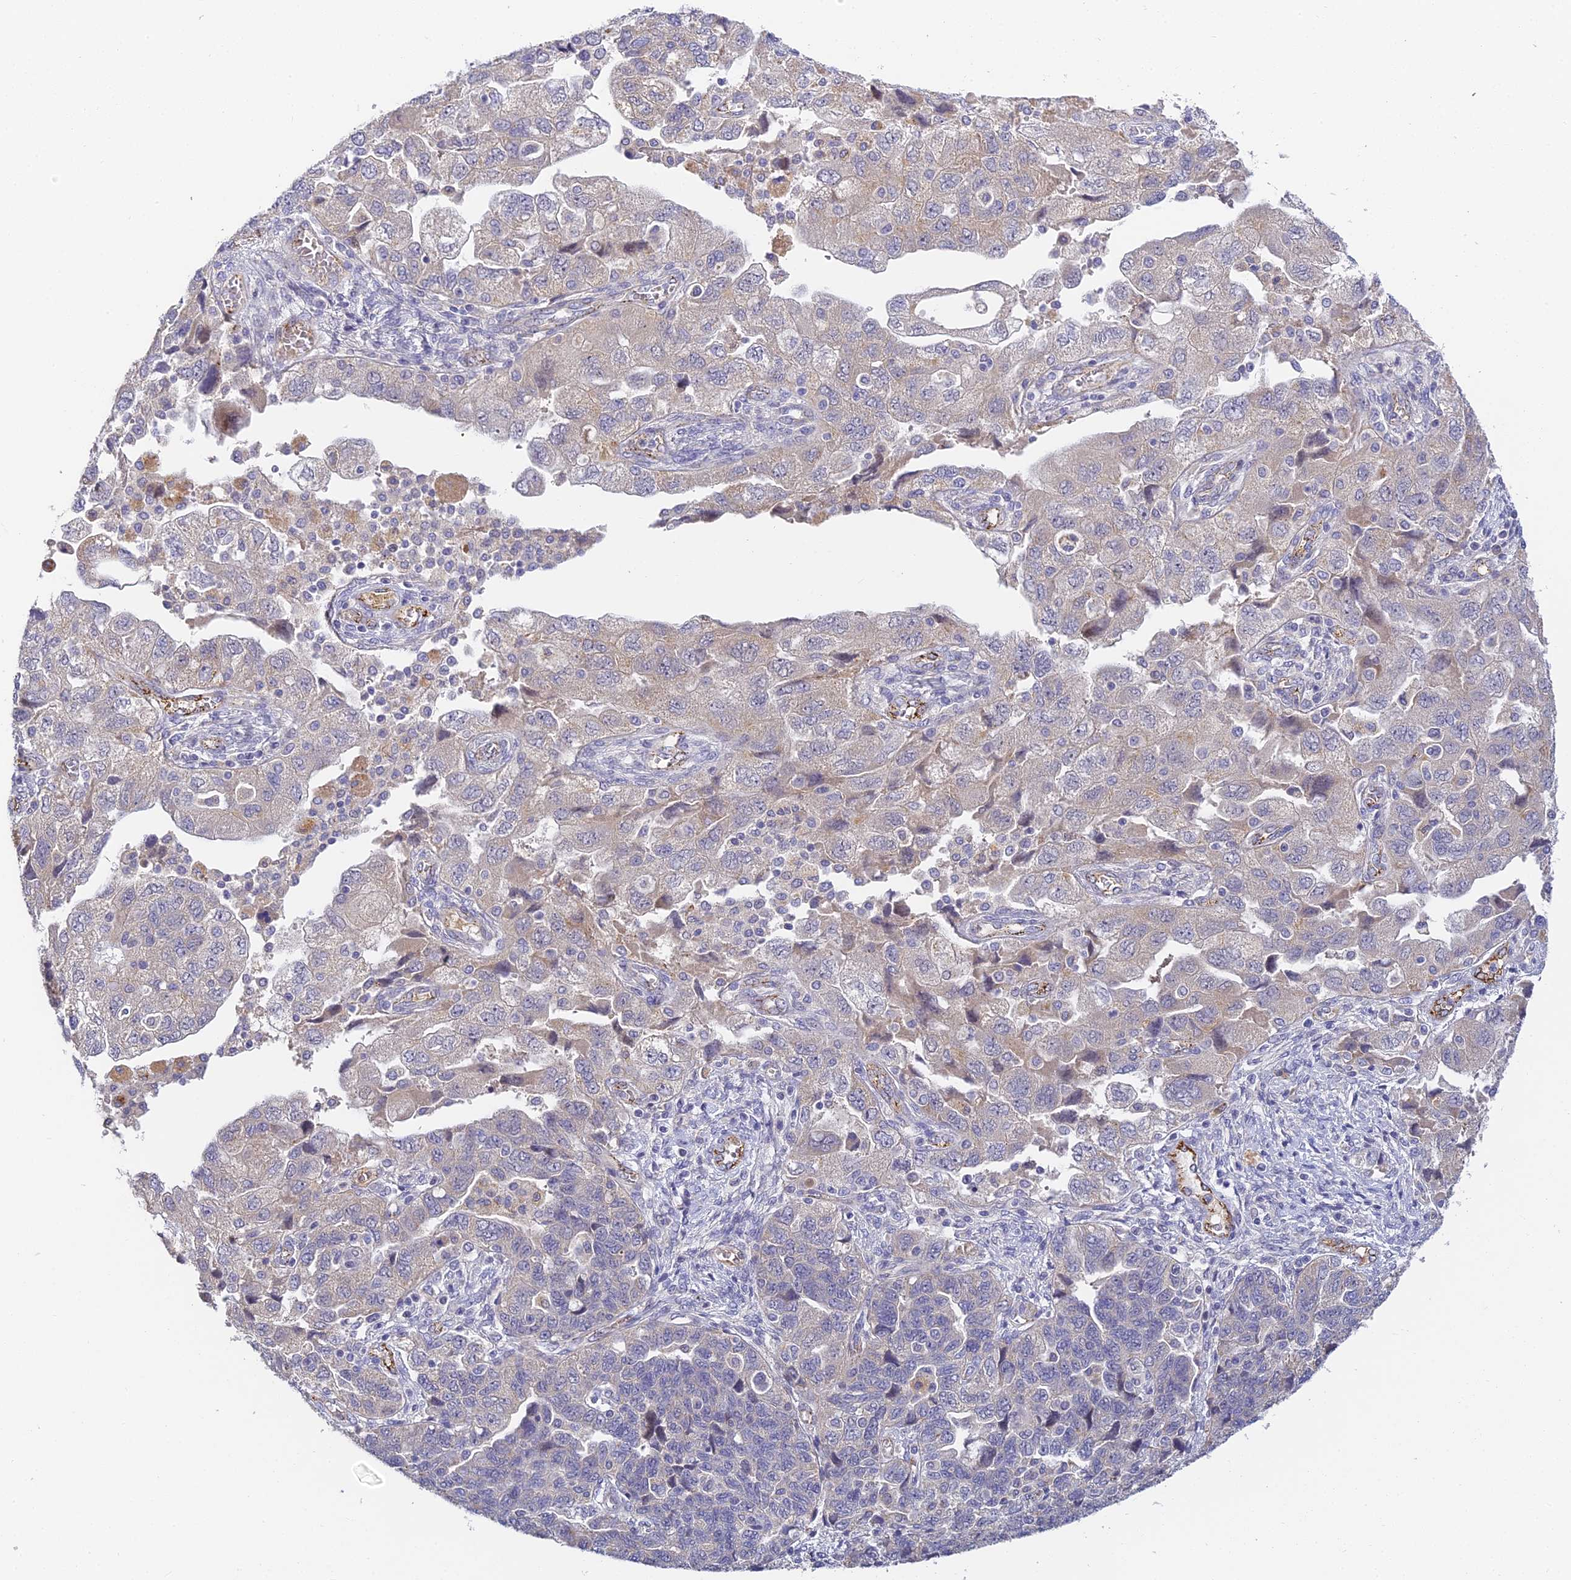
{"staining": {"intensity": "weak", "quantity": "<25%", "location": "cytoplasmic/membranous"}, "tissue": "ovarian cancer", "cell_type": "Tumor cells", "image_type": "cancer", "snomed": [{"axis": "morphology", "description": "Carcinoma, NOS"}, {"axis": "morphology", "description": "Cystadenocarcinoma, serous, NOS"}, {"axis": "topography", "description": "Ovary"}], "caption": "A histopathology image of human ovarian carcinoma is negative for staining in tumor cells.", "gene": "DNAAF10", "patient": {"sex": "female", "age": 69}}